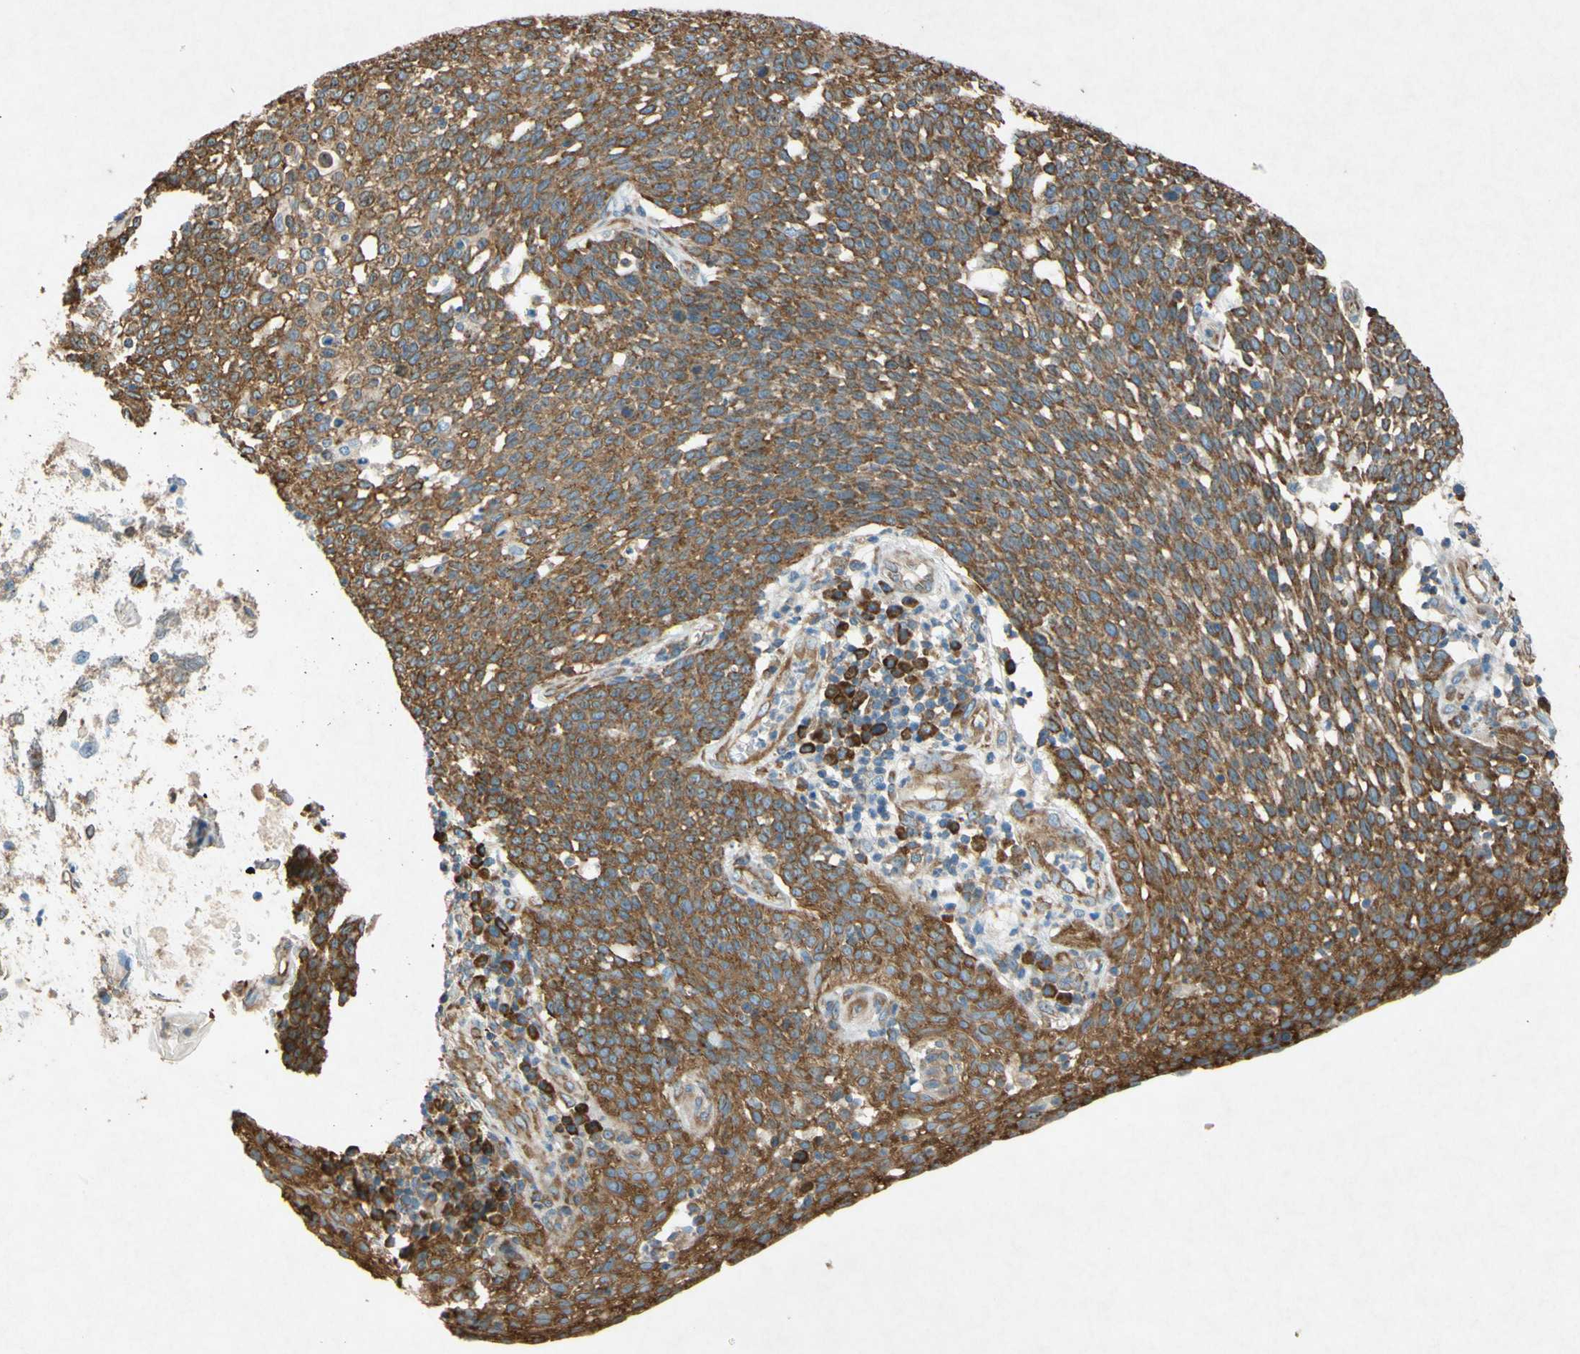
{"staining": {"intensity": "moderate", "quantity": ">75%", "location": "cytoplasmic/membranous"}, "tissue": "cervical cancer", "cell_type": "Tumor cells", "image_type": "cancer", "snomed": [{"axis": "morphology", "description": "Squamous cell carcinoma, NOS"}, {"axis": "topography", "description": "Cervix"}], "caption": "A histopathology image showing moderate cytoplasmic/membranous staining in about >75% of tumor cells in cervical cancer, as visualized by brown immunohistochemical staining.", "gene": "PABPC1", "patient": {"sex": "female", "age": 34}}